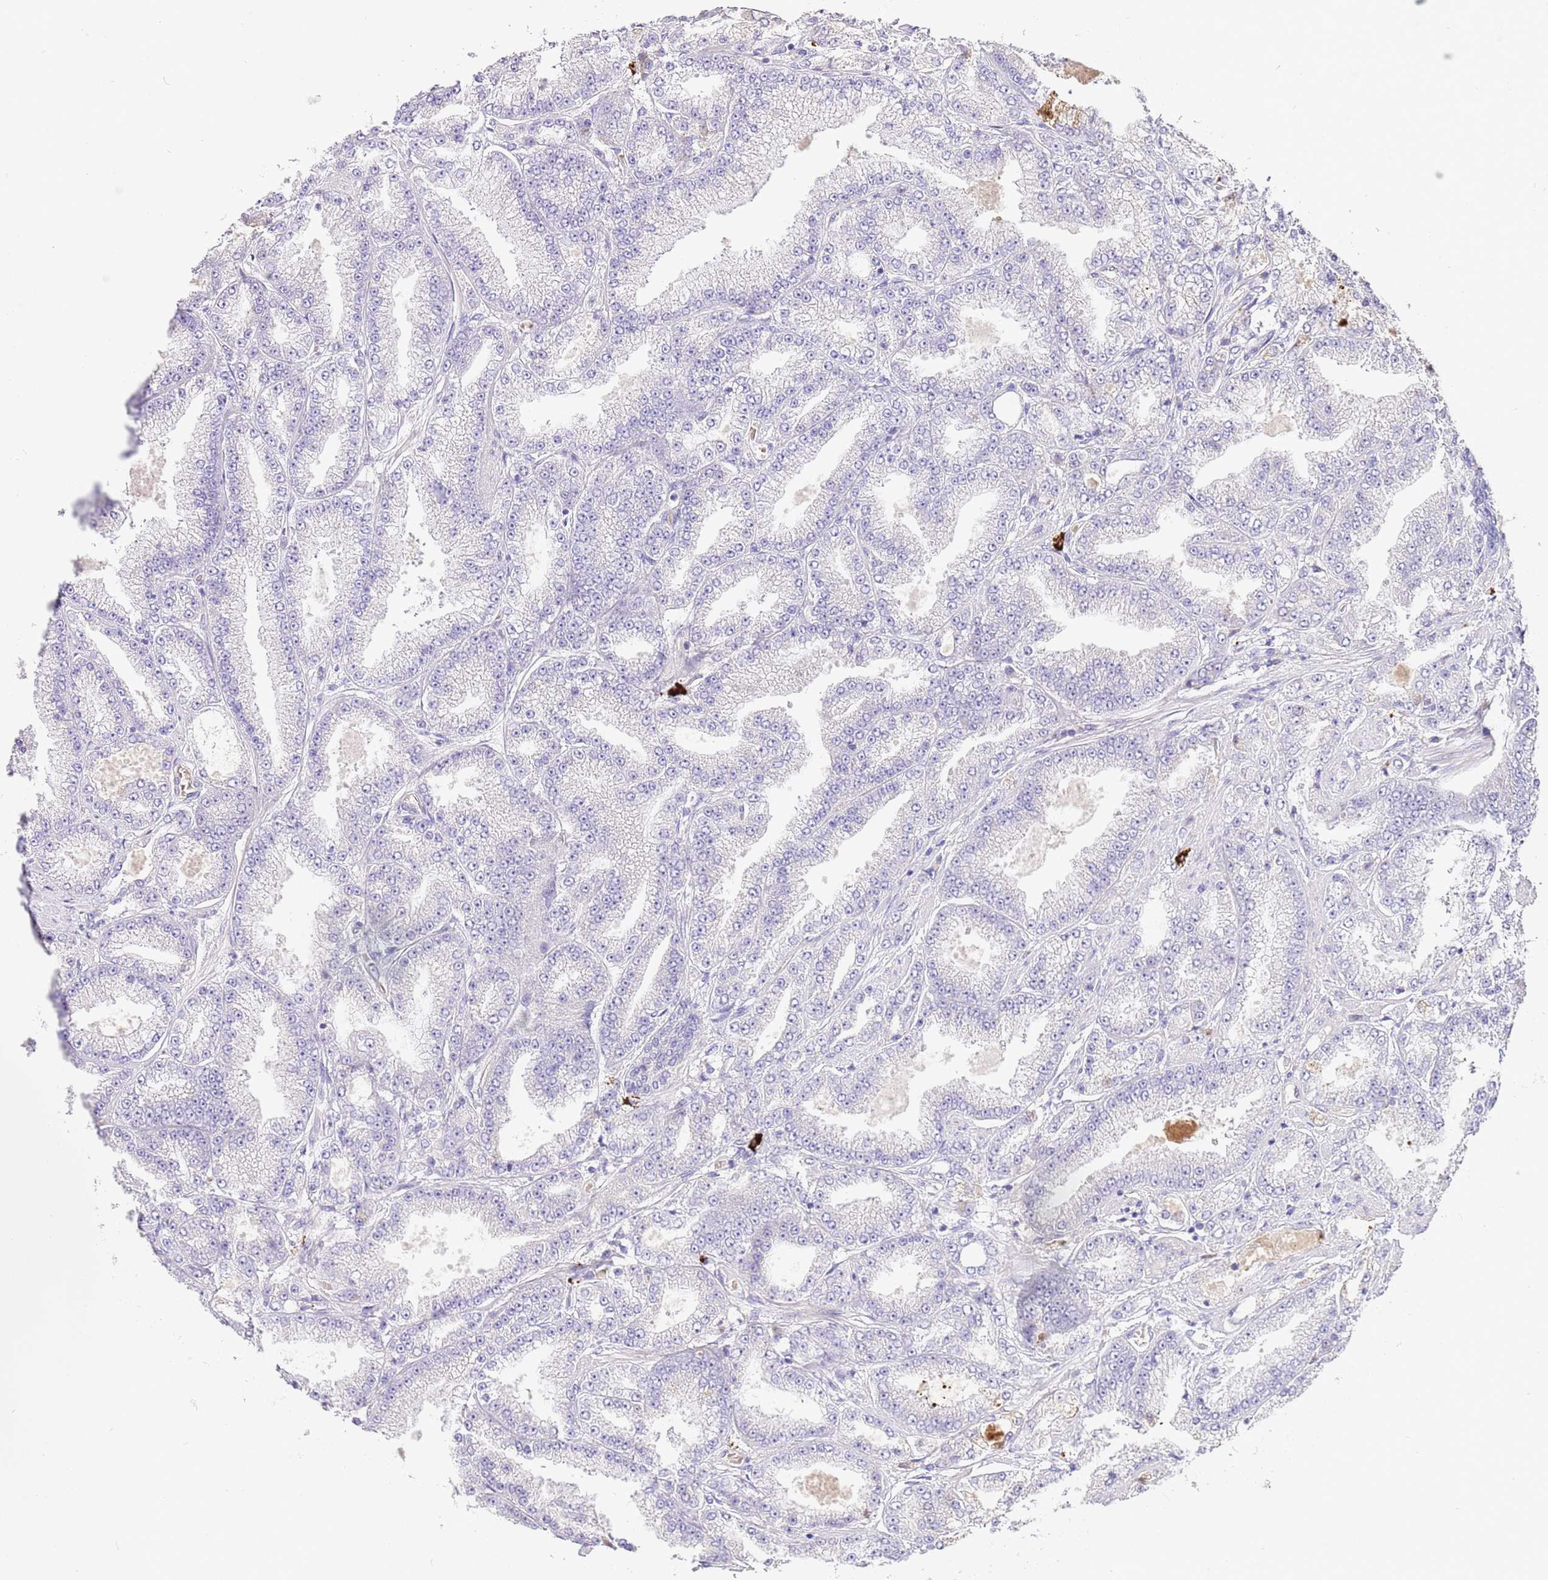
{"staining": {"intensity": "moderate", "quantity": "<25%", "location": "cytoplasmic/membranous"}, "tissue": "prostate cancer", "cell_type": "Tumor cells", "image_type": "cancer", "snomed": [{"axis": "morphology", "description": "Adenocarcinoma, High grade"}, {"axis": "topography", "description": "Prostate"}], "caption": "About <25% of tumor cells in prostate cancer reveal moderate cytoplasmic/membranous protein expression as visualized by brown immunohistochemical staining.", "gene": "RFK", "patient": {"sex": "male", "age": 68}}